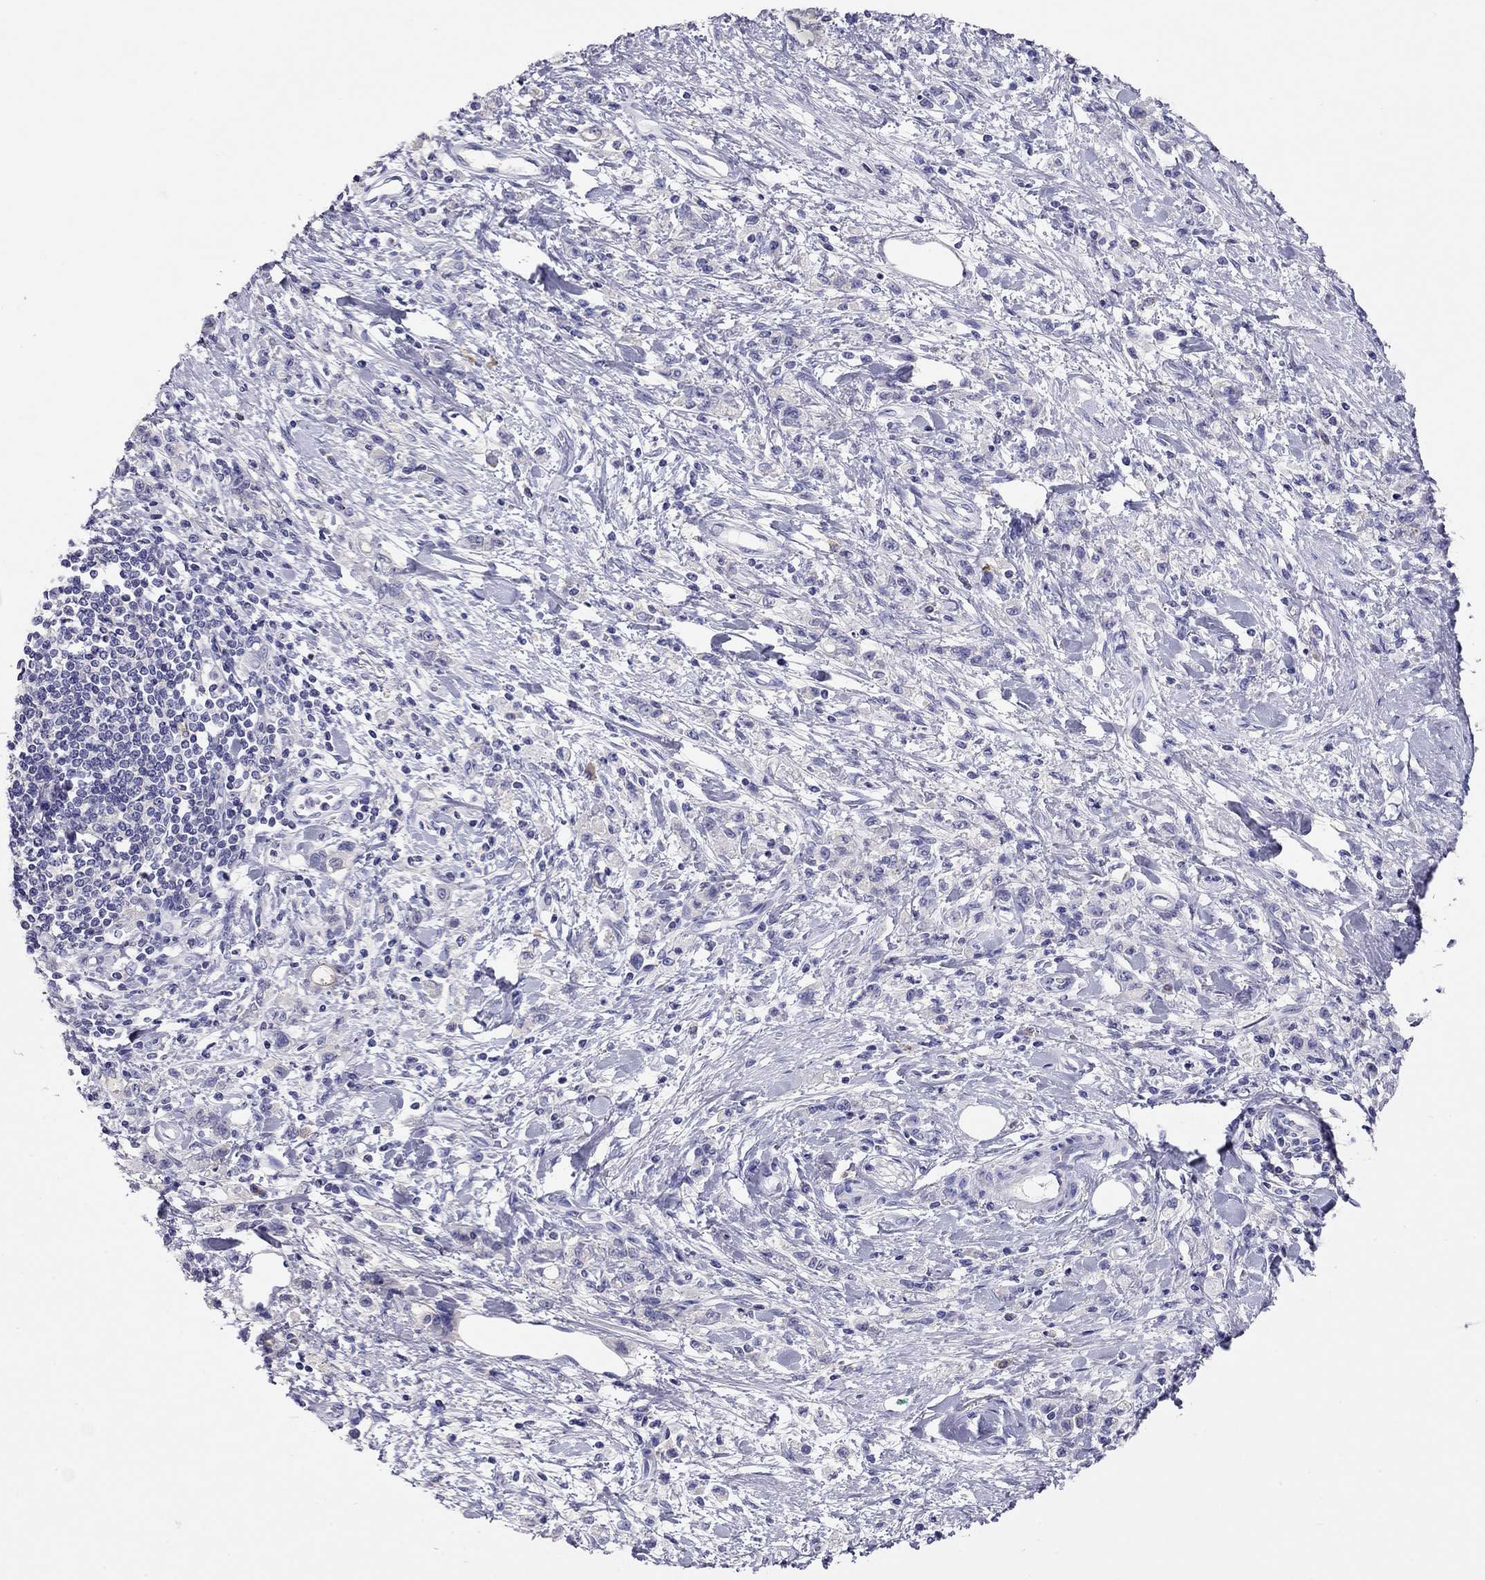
{"staining": {"intensity": "negative", "quantity": "none", "location": "none"}, "tissue": "stomach cancer", "cell_type": "Tumor cells", "image_type": "cancer", "snomed": [{"axis": "morphology", "description": "Adenocarcinoma, NOS"}, {"axis": "topography", "description": "Stomach"}], "caption": "Tumor cells are negative for protein expression in human stomach cancer (adenocarcinoma). Brightfield microscopy of immunohistochemistry (IHC) stained with DAB (3,3'-diaminobenzidine) (brown) and hematoxylin (blue), captured at high magnification.", "gene": "CALHM1", "patient": {"sex": "male", "age": 77}}